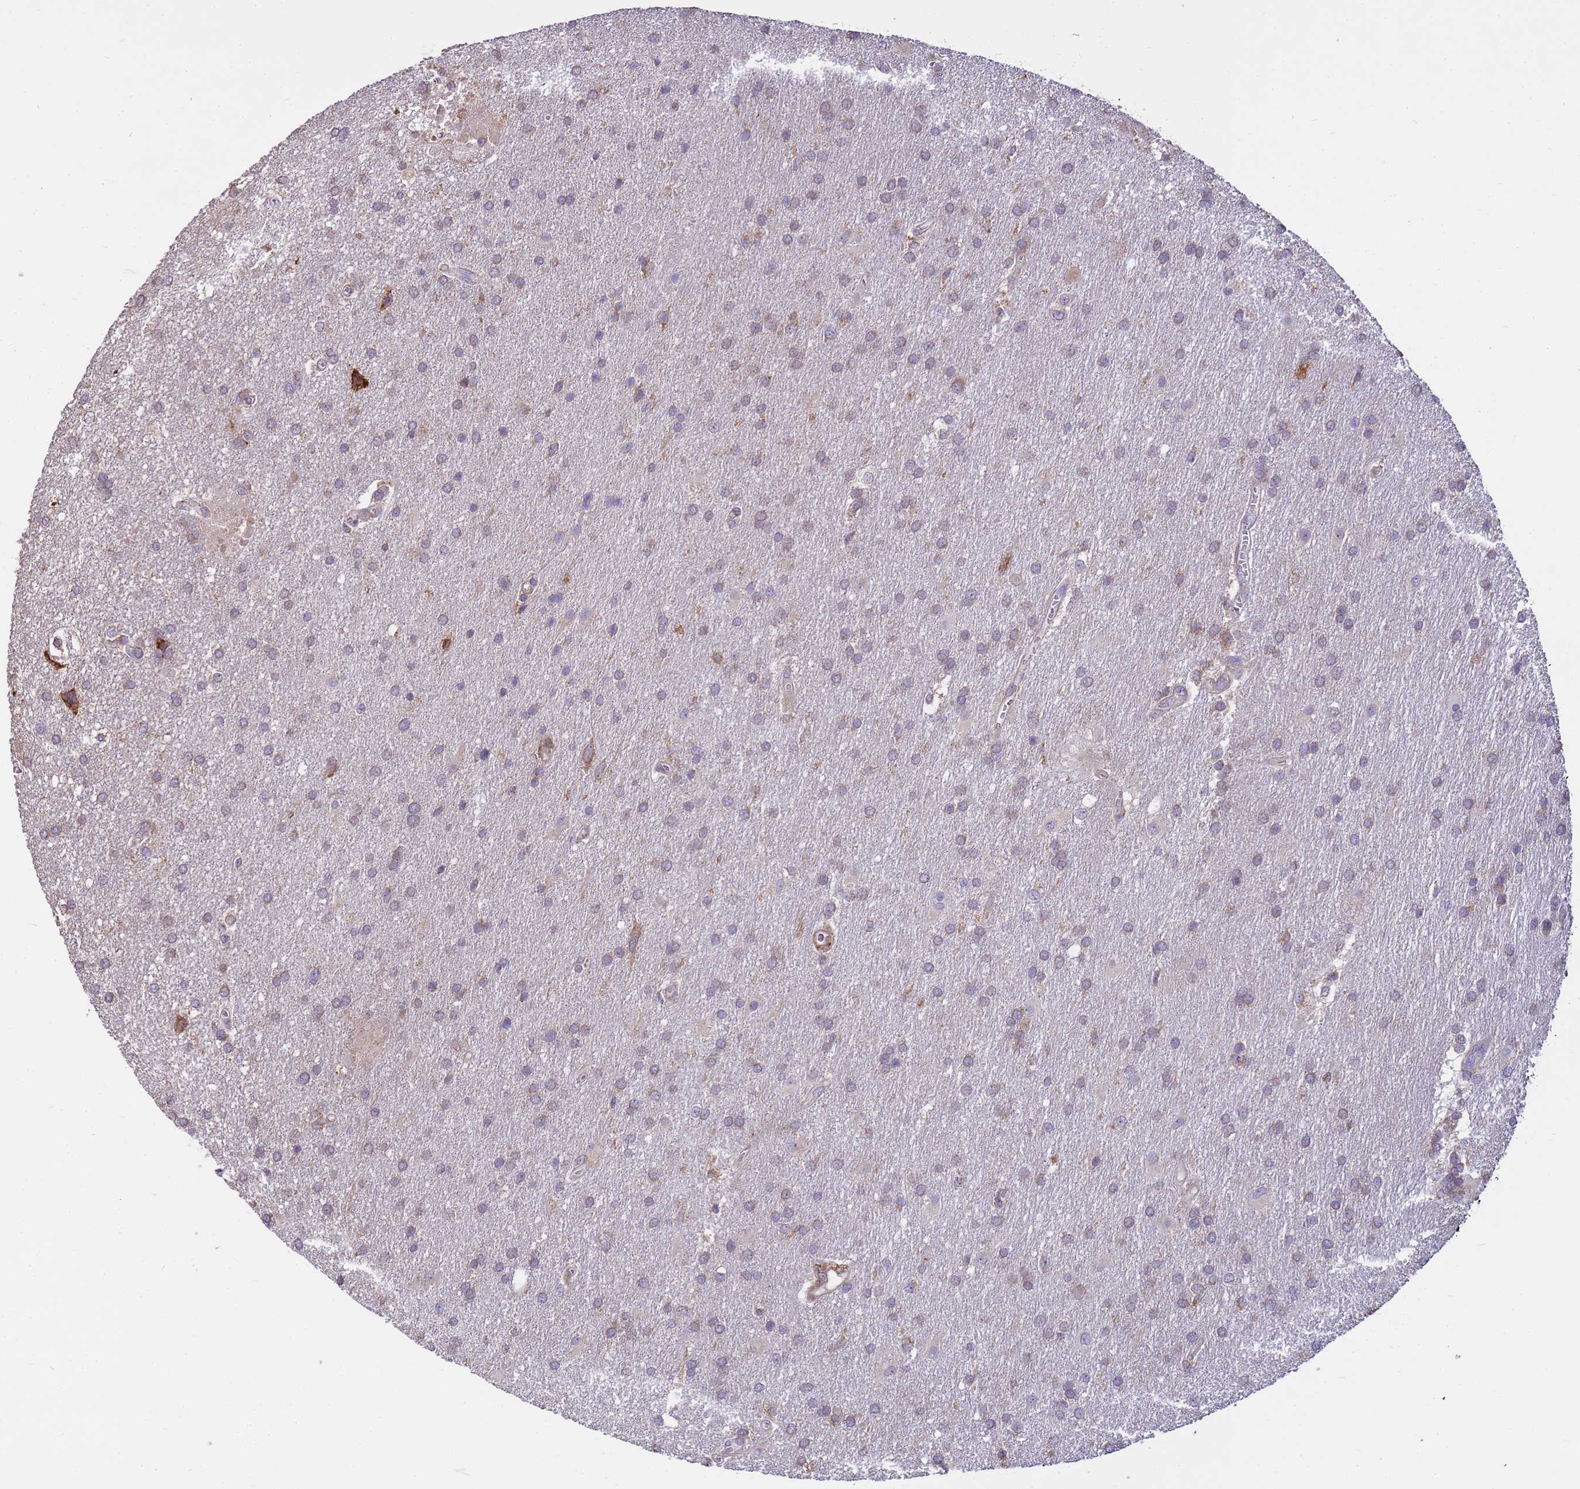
{"staining": {"intensity": "weak", "quantity": "25%-75%", "location": "cytoplasmic/membranous"}, "tissue": "glioma", "cell_type": "Tumor cells", "image_type": "cancer", "snomed": [{"axis": "morphology", "description": "Glioma, malignant, Low grade"}, {"axis": "topography", "description": "Brain"}], "caption": "Immunohistochemistry (IHC) (DAB) staining of human glioma shows weak cytoplasmic/membranous protein expression in about 25%-75% of tumor cells. (DAB (3,3'-diaminobenzidine) IHC with brightfield microscopy, high magnification).", "gene": "THAP5", "patient": {"sex": "male", "age": 66}}